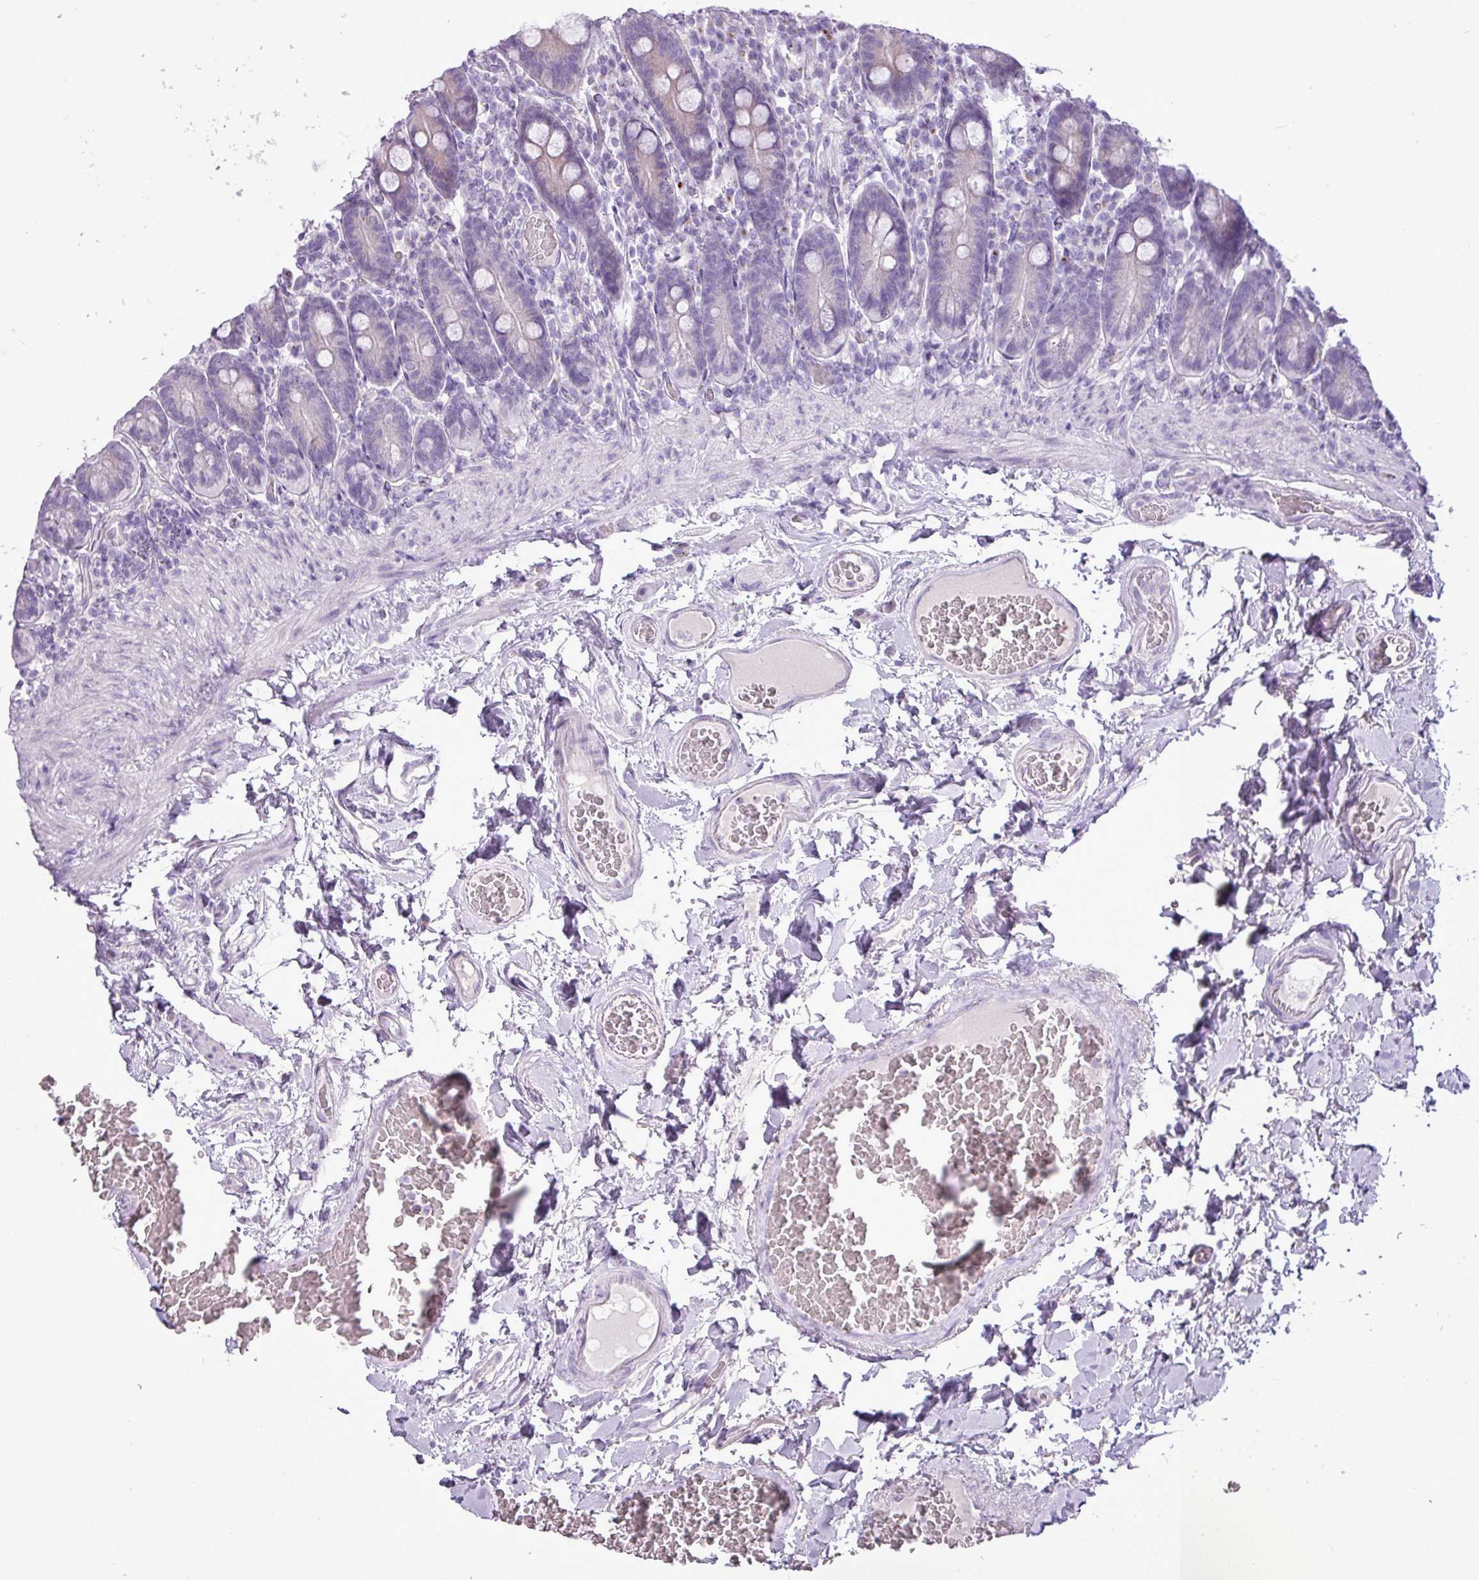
{"staining": {"intensity": "negative", "quantity": "none", "location": "none"}, "tissue": "duodenum", "cell_type": "Glandular cells", "image_type": "normal", "snomed": [{"axis": "morphology", "description": "Normal tissue, NOS"}, {"axis": "topography", "description": "Duodenum"}], "caption": "This histopathology image is of unremarkable duodenum stained with immunohistochemistry to label a protein in brown with the nuclei are counter-stained blue. There is no staining in glandular cells.", "gene": "FAM43A", "patient": {"sex": "female", "age": 62}}